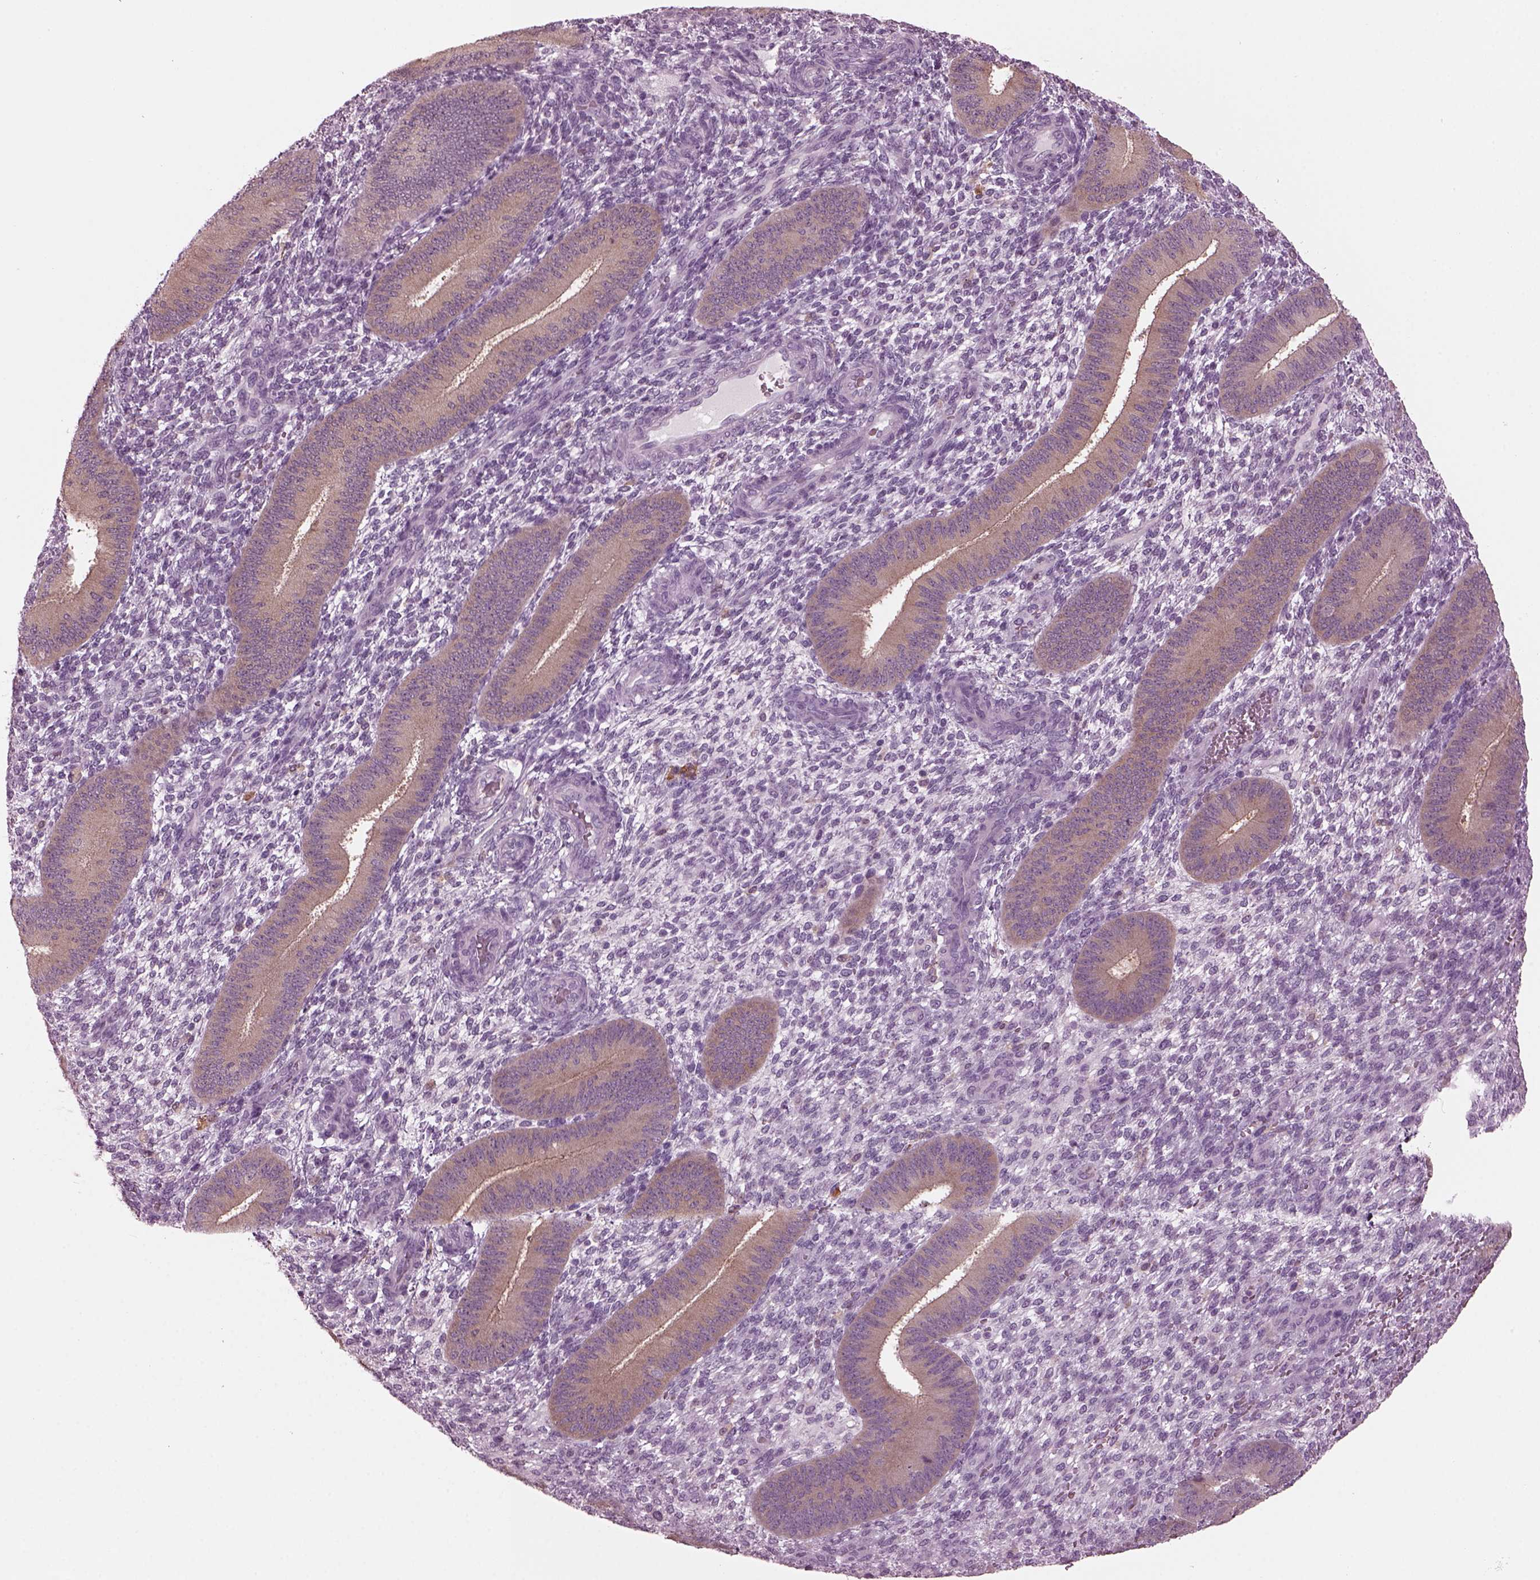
{"staining": {"intensity": "negative", "quantity": "none", "location": "none"}, "tissue": "endometrium", "cell_type": "Cells in endometrial stroma", "image_type": "normal", "snomed": [{"axis": "morphology", "description": "Normal tissue, NOS"}, {"axis": "topography", "description": "Endometrium"}], "caption": "The histopathology image exhibits no significant staining in cells in endometrial stroma of endometrium. The staining is performed using DAB brown chromogen with nuclei counter-stained in using hematoxylin.", "gene": "SHTN1", "patient": {"sex": "female", "age": 39}}